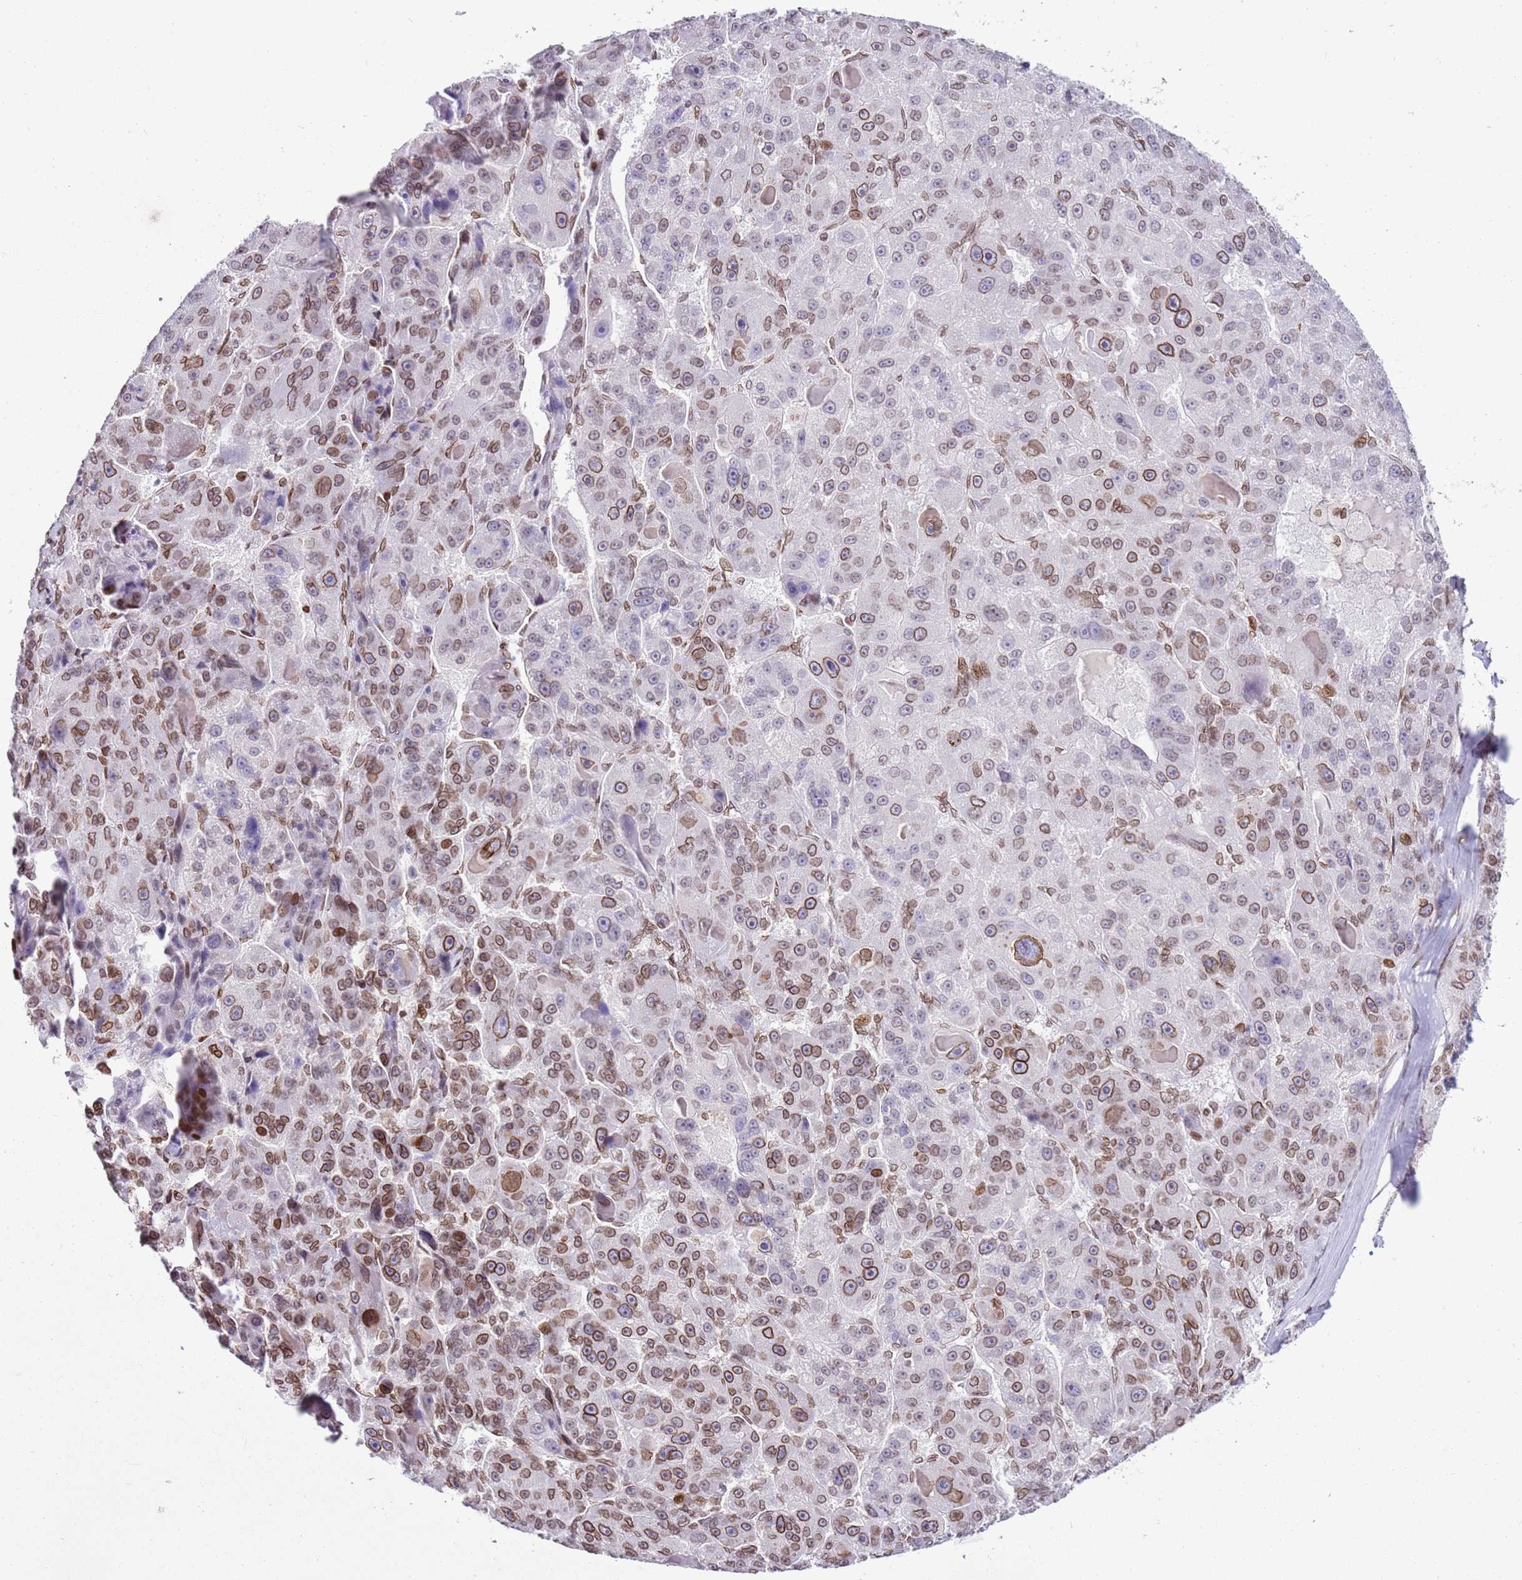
{"staining": {"intensity": "moderate", "quantity": "25%-75%", "location": "cytoplasmic/membranous,nuclear"}, "tissue": "liver cancer", "cell_type": "Tumor cells", "image_type": "cancer", "snomed": [{"axis": "morphology", "description": "Carcinoma, Hepatocellular, NOS"}, {"axis": "topography", "description": "Liver"}], "caption": "Protein expression analysis of human liver hepatocellular carcinoma reveals moderate cytoplasmic/membranous and nuclear expression in approximately 25%-75% of tumor cells.", "gene": "POU6F1", "patient": {"sex": "male", "age": 76}}